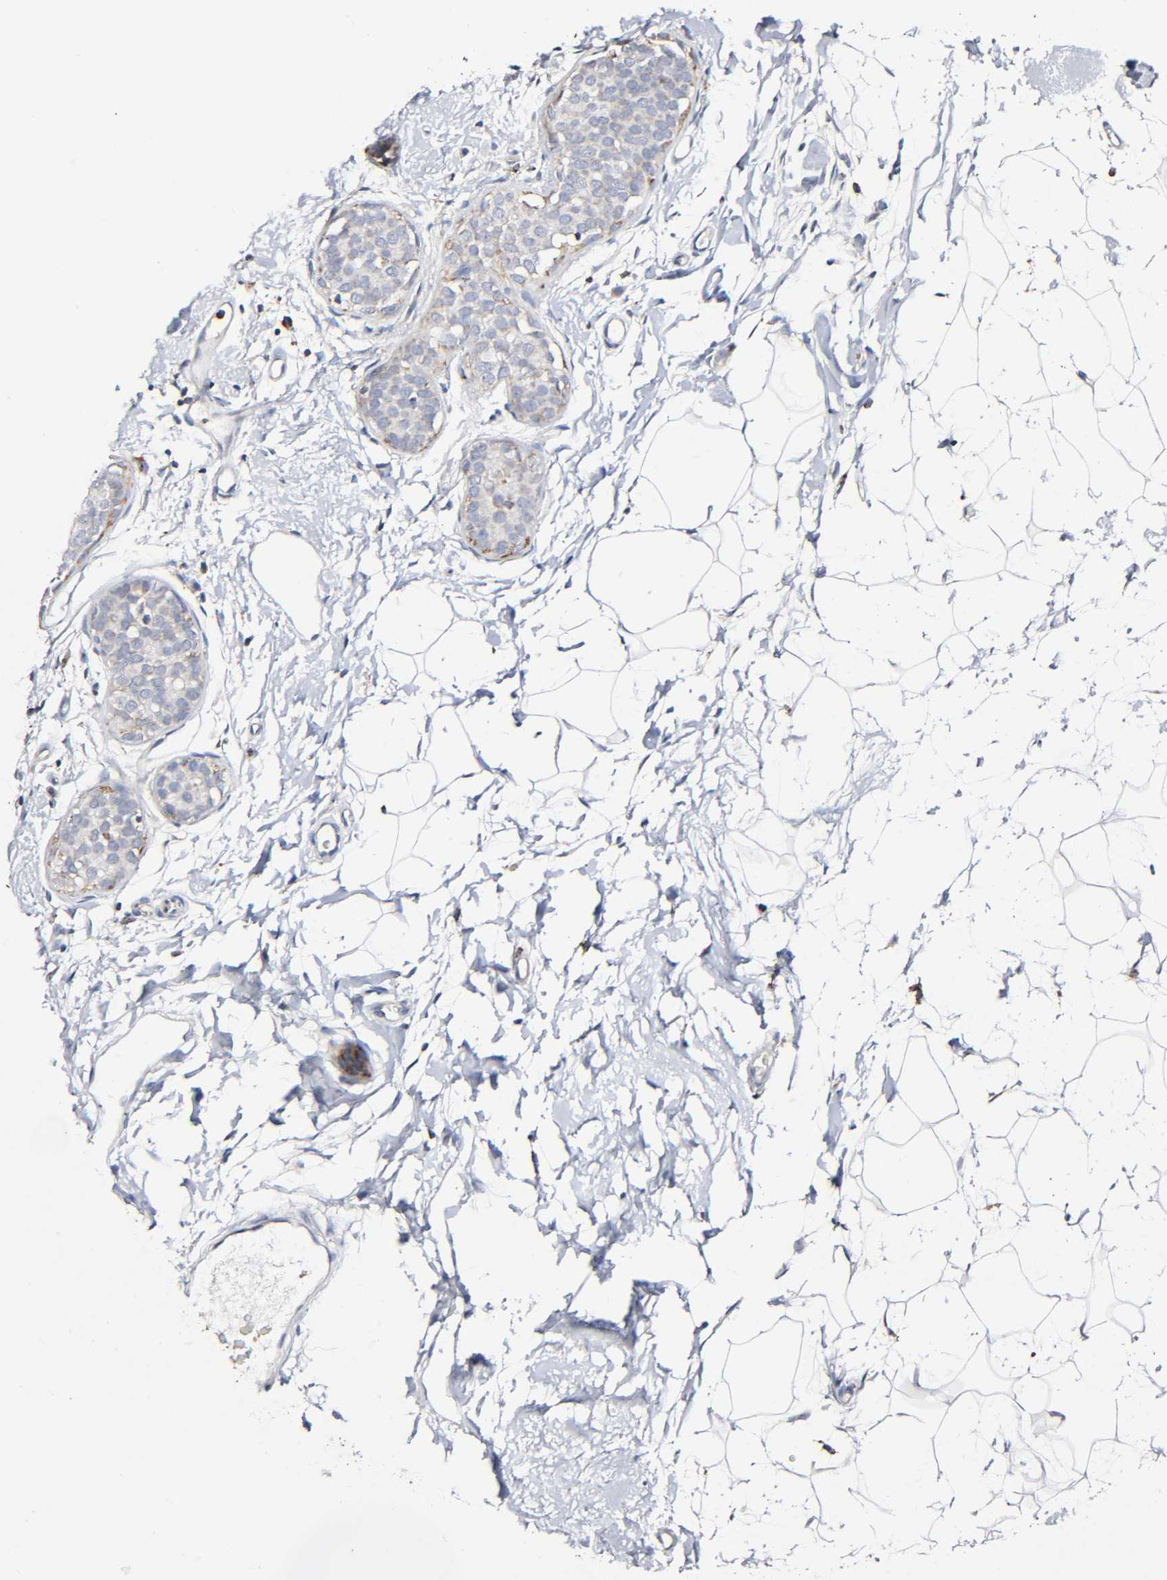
{"staining": {"intensity": "weak", "quantity": "<25%", "location": "cytoplasmic/membranous"}, "tissue": "breast cancer", "cell_type": "Tumor cells", "image_type": "cancer", "snomed": [{"axis": "morphology", "description": "Lobular carcinoma, in situ"}, {"axis": "morphology", "description": "Lobular carcinoma"}, {"axis": "topography", "description": "Breast"}], "caption": "Immunohistochemistry (IHC) photomicrograph of neoplastic tissue: breast cancer (lobular carcinoma) stained with DAB exhibits no significant protein staining in tumor cells.", "gene": "BAK1", "patient": {"sex": "female", "age": 41}}